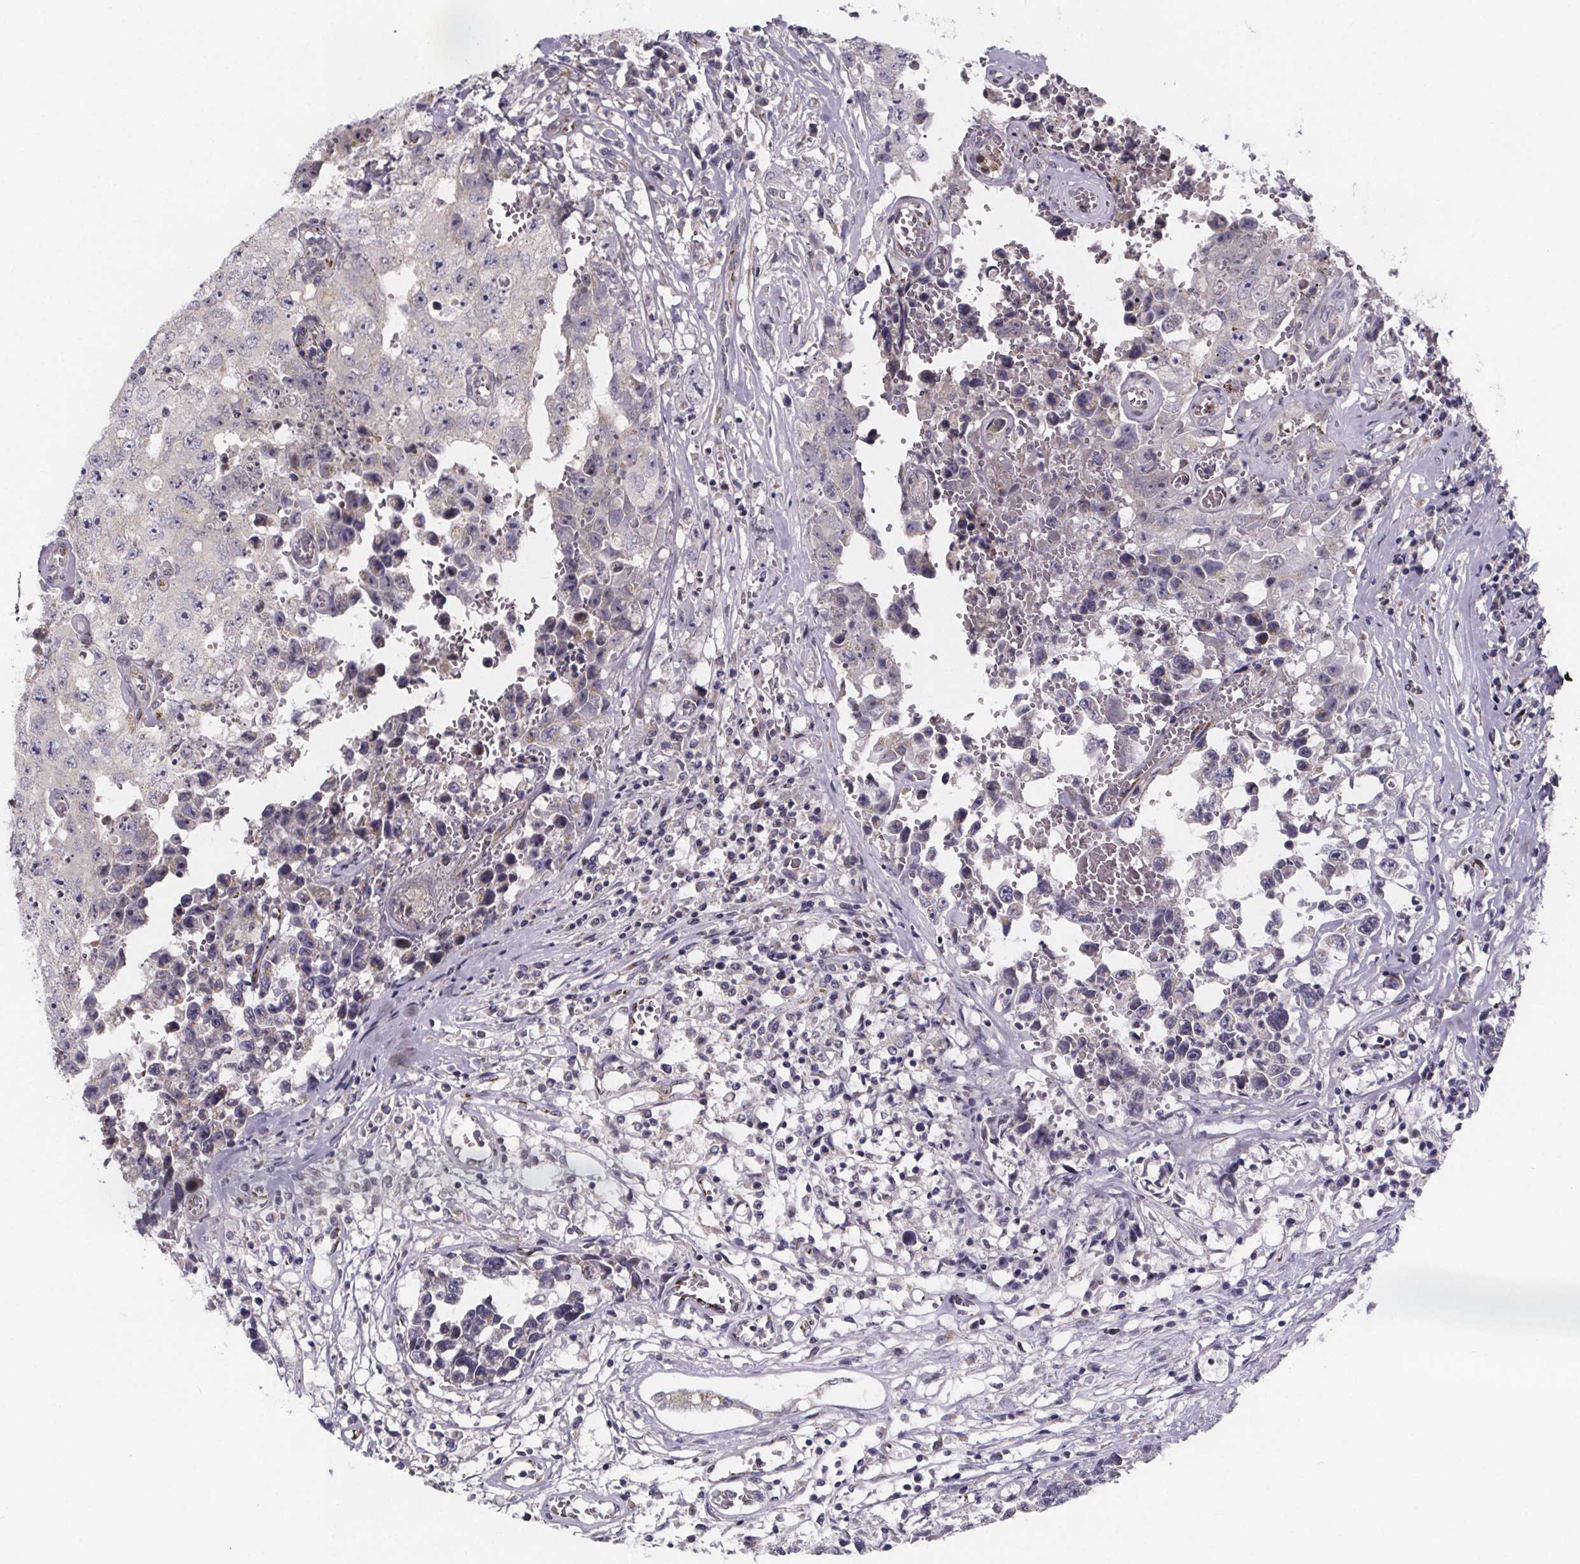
{"staining": {"intensity": "negative", "quantity": "none", "location": "none"}, "tissue": "testis cancer", "cell_type": "Tumor cells", "image_type": "cancer", "snomed": [{"axis": "morphology", "description": "Carcinoma, Embryonal, NOS"}, {"axis": "topography", "description": "Testis"}], "caption": "IHC photomicrograph of neoplastic tissue: human testis cancer stained with DAB shows no significant protein positivity in tumor cells.", "gene": "NDST1", "patient": {"sex": "male", "age": 36}}